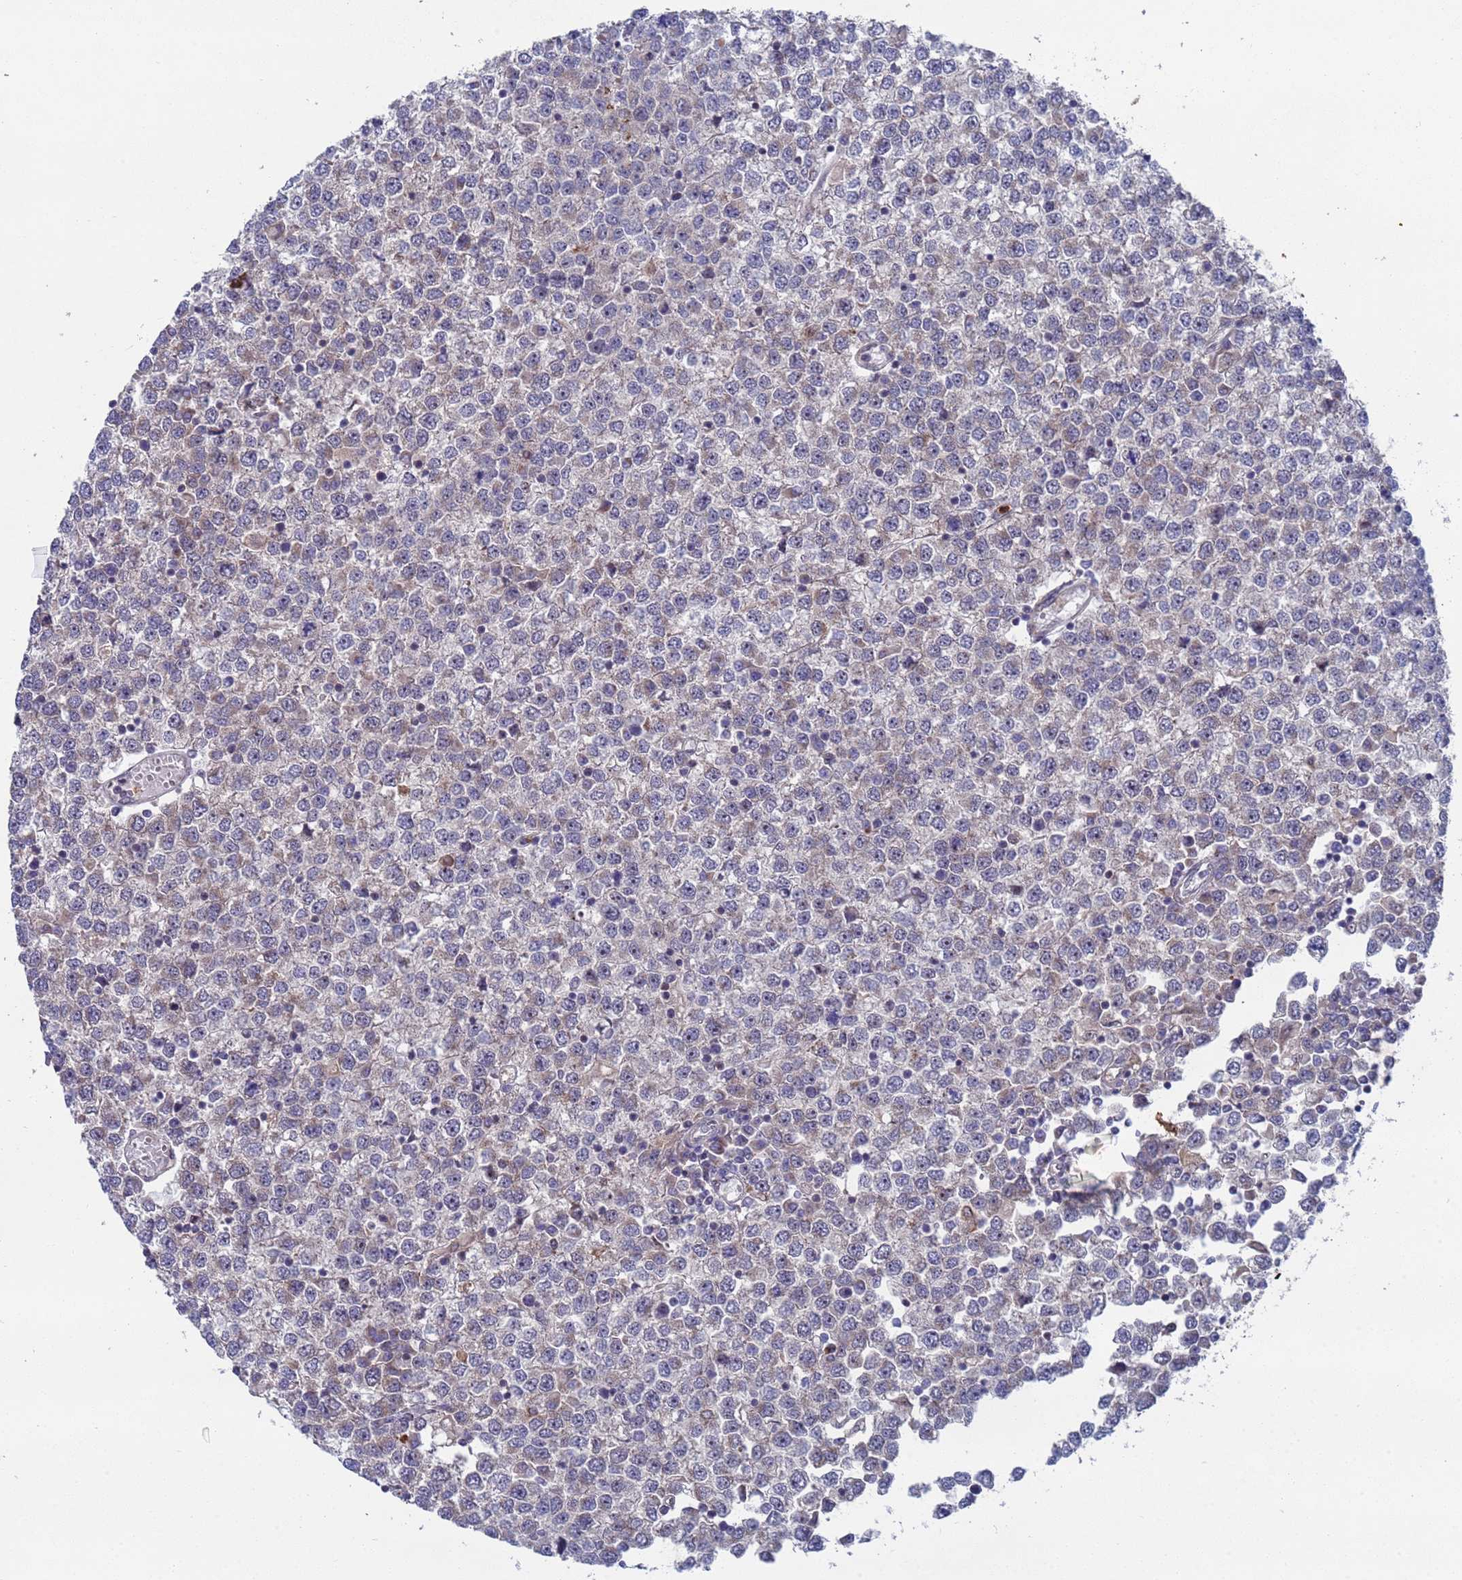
{"staining": {"intensity": "negative", "quantity": "none", "location": "none"}, "tissue": "testis cancer", "cell_type": "Tumor cells", "image_type": "cancer", "snomed": [{"axis": "morphology", "description": "Seminoma, NOS"}, {"axis": "topography", "description": "Testis"}], "caption": "Immunohistochemistry (IHC) of testis cancer (seminoma) shows no expression in tumor cells.", "gene": "TMBIM6", "patient": {"sex": "male", "age": 65}}